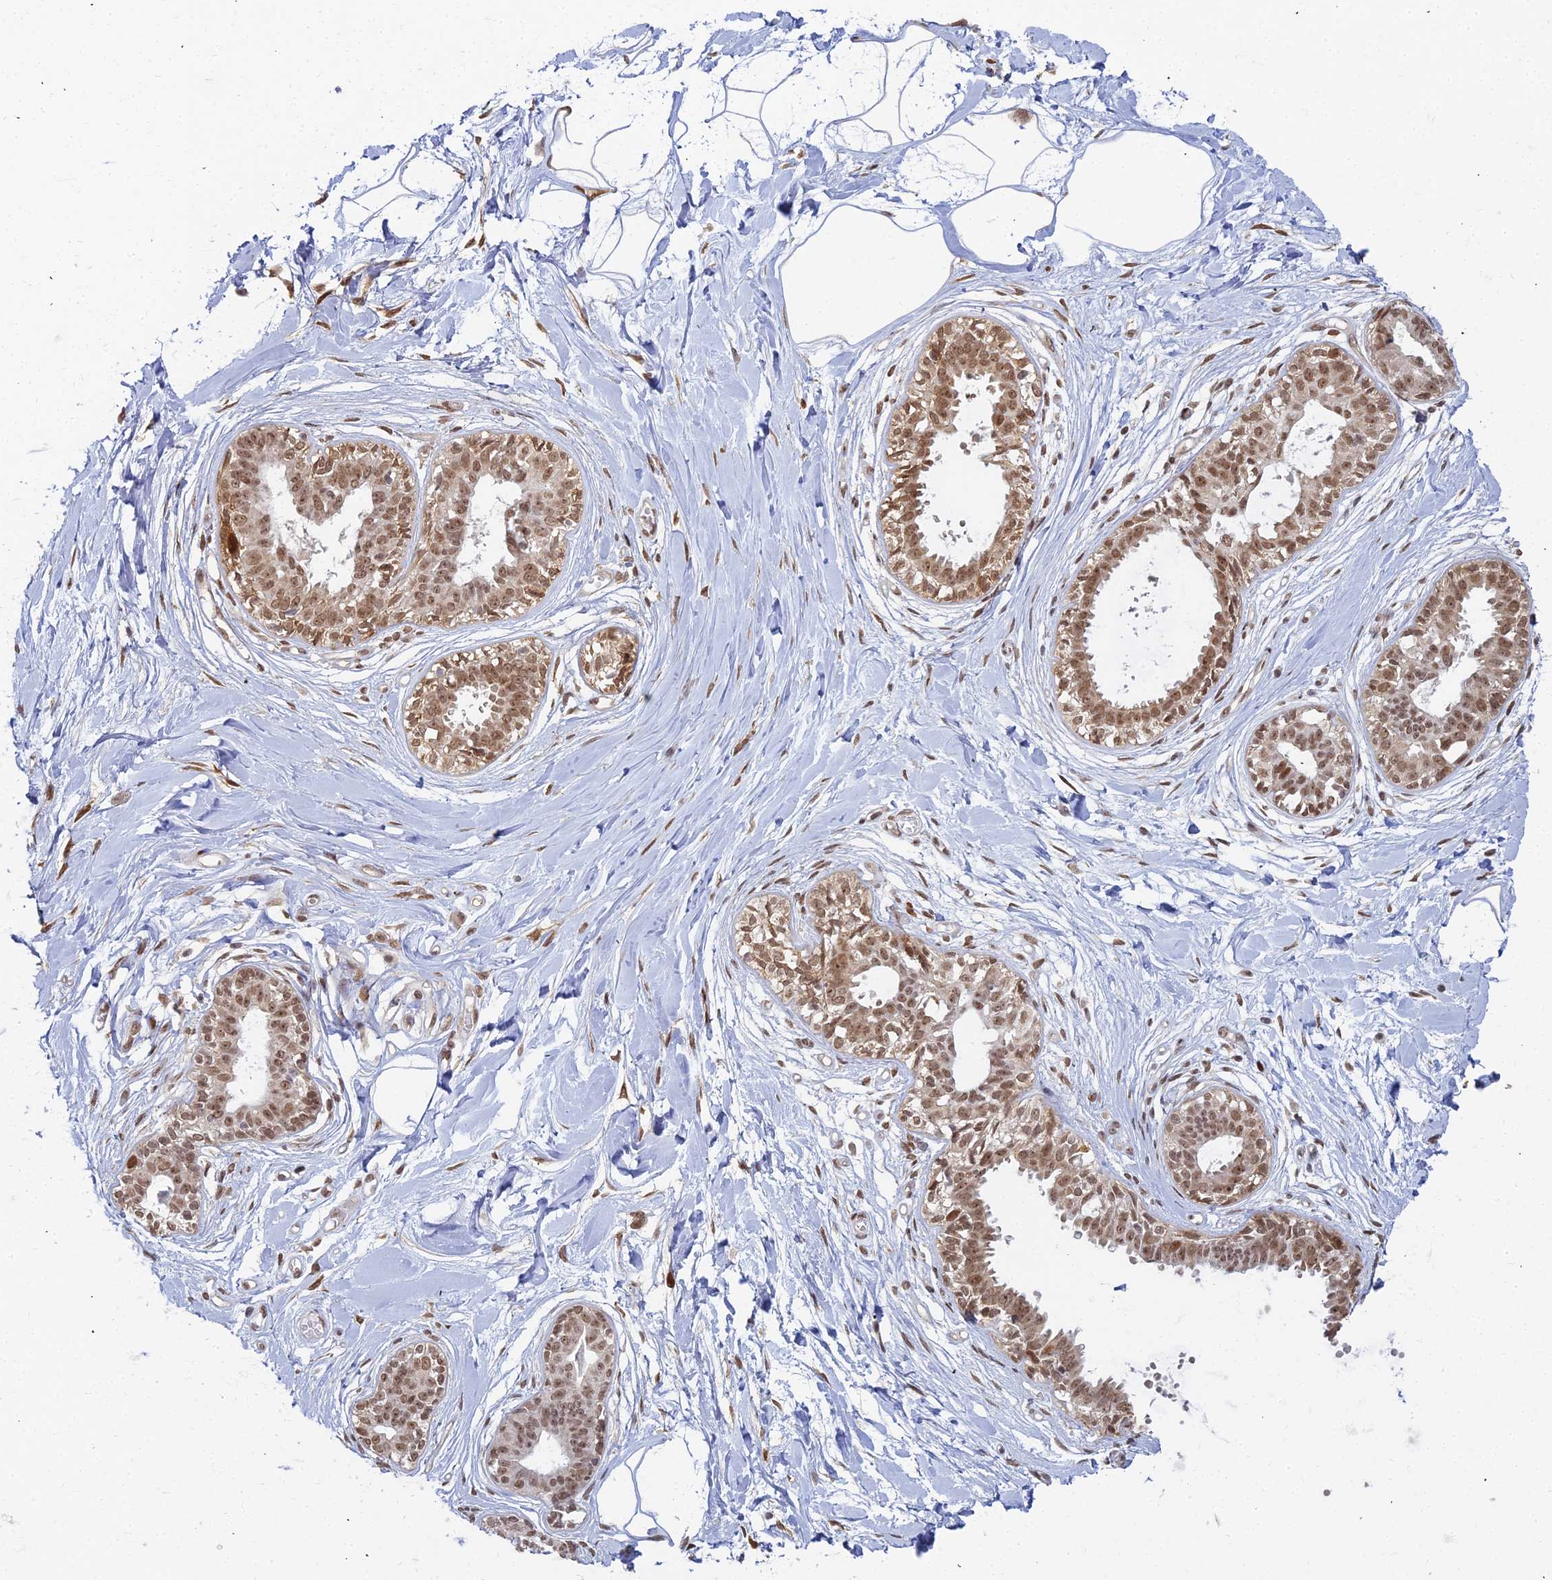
{"staining": {"intensity": "negative", "quantity": "none", "location": "none"}, "tissue": "breast", "cell_type": "Adipocytes", "image_type": "normal", "snomed": [{"axis": "morphology", "description": "Normal tissue, NOS"}, {"axis": "topography", "description": "Breast"}], "caption": "A histopathology image of breast stained for a protein shows no brown staining in adipocytes. (DAB (3,3'-diaminobenzidine) IHC visualized using brightfield microscopy, high magnification).", "gene": "ABCA2", "patient": {"sex": "female", "age": 45}}